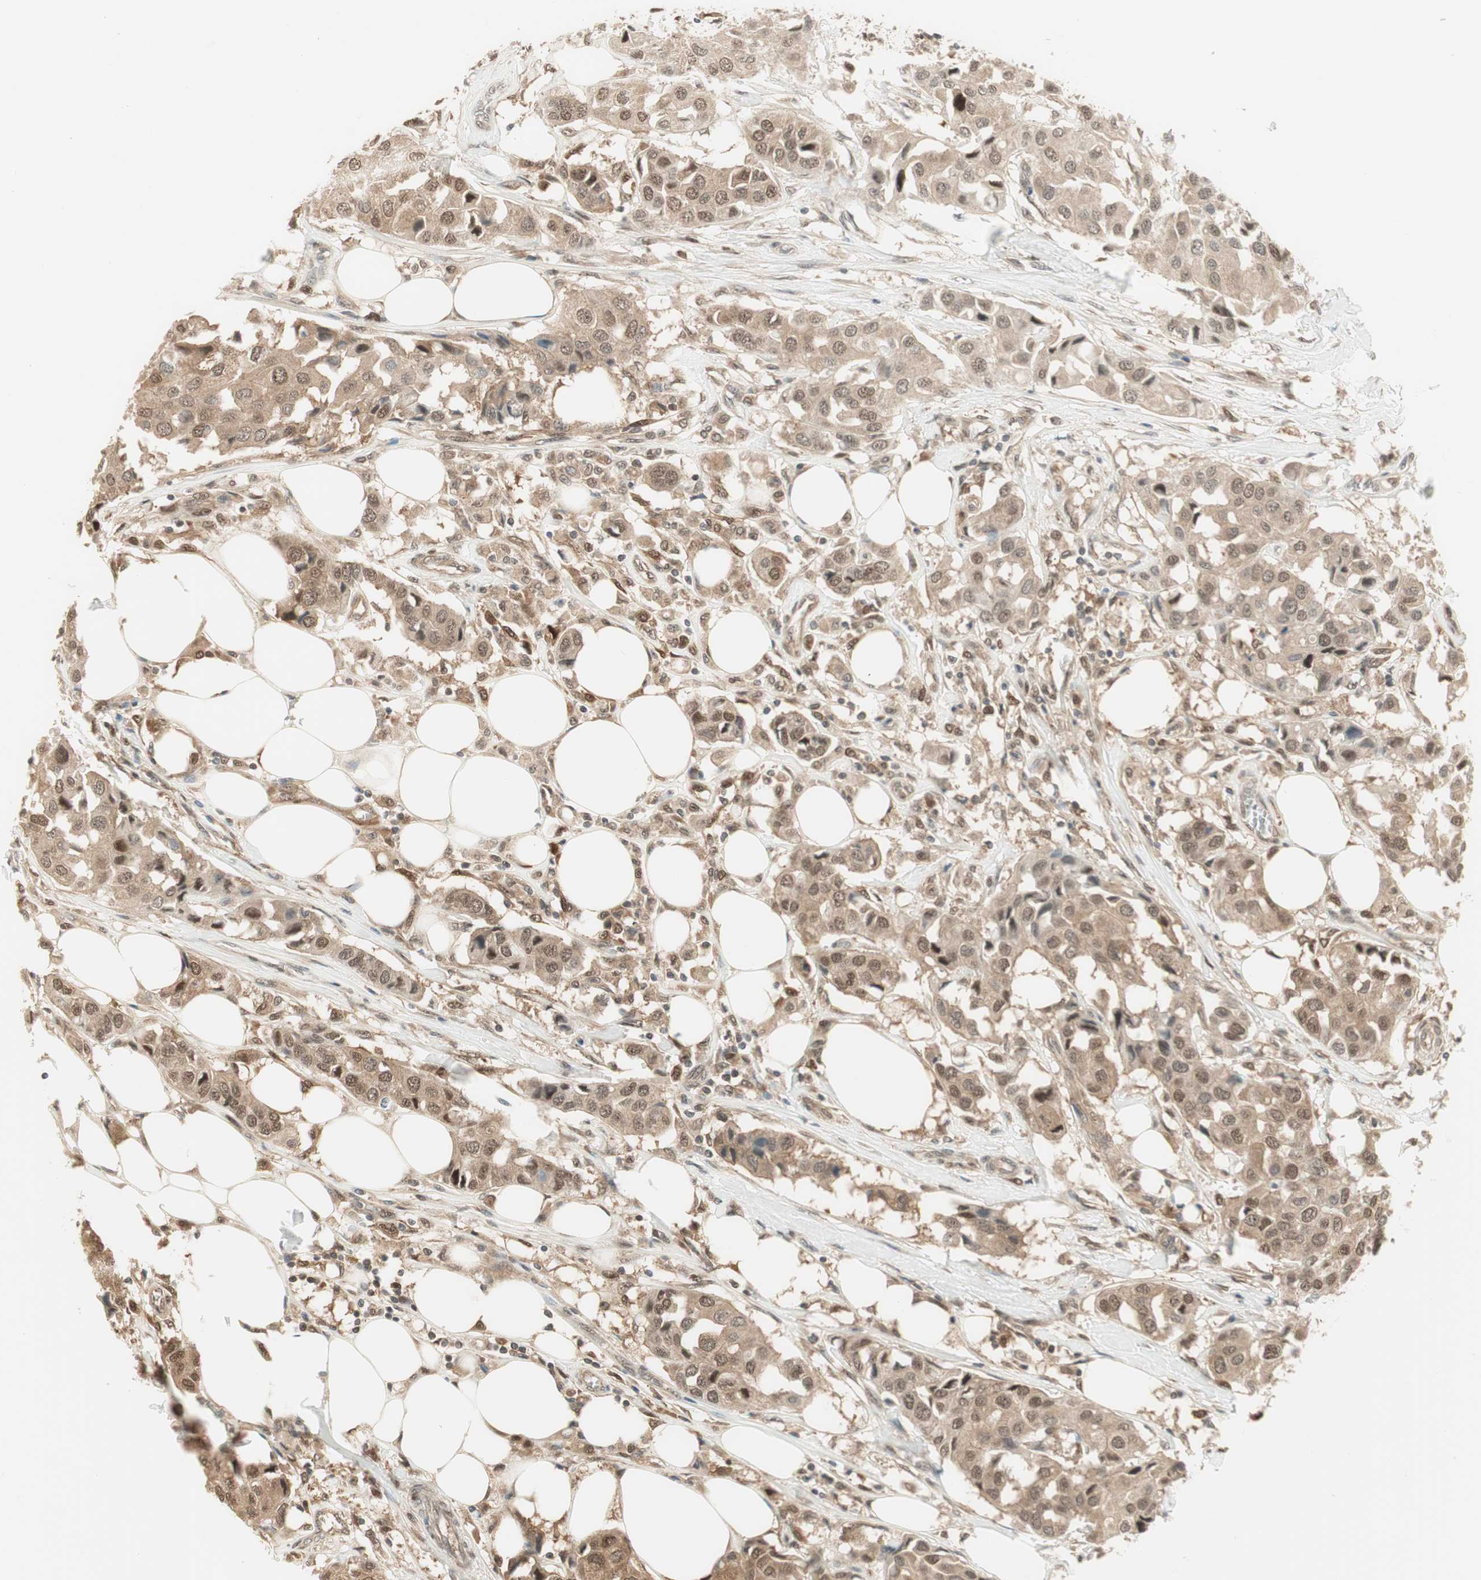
{"staining": {"intensity": "weak", "quantity": ">75%", "location": "cytoplasmic/membranous,nuclear"}, "tissue": "breast cancer", "cell_type": "Tumor cells", "image_type": "cancer", "snomed": [{"axis": "morphology", "description": "Duct carcinoma"}, {"axis": "topography", "description": "Breast"}], "caption": "A brown stain labels weak cytoplasmic/membranous and nuclear staining of a protein in human invasive ductal carcinoma (breast) tumor cells. Nuclei are stained in blue.", "gene": "IPO5", "patient": {"sex": "female", "age": 80}}